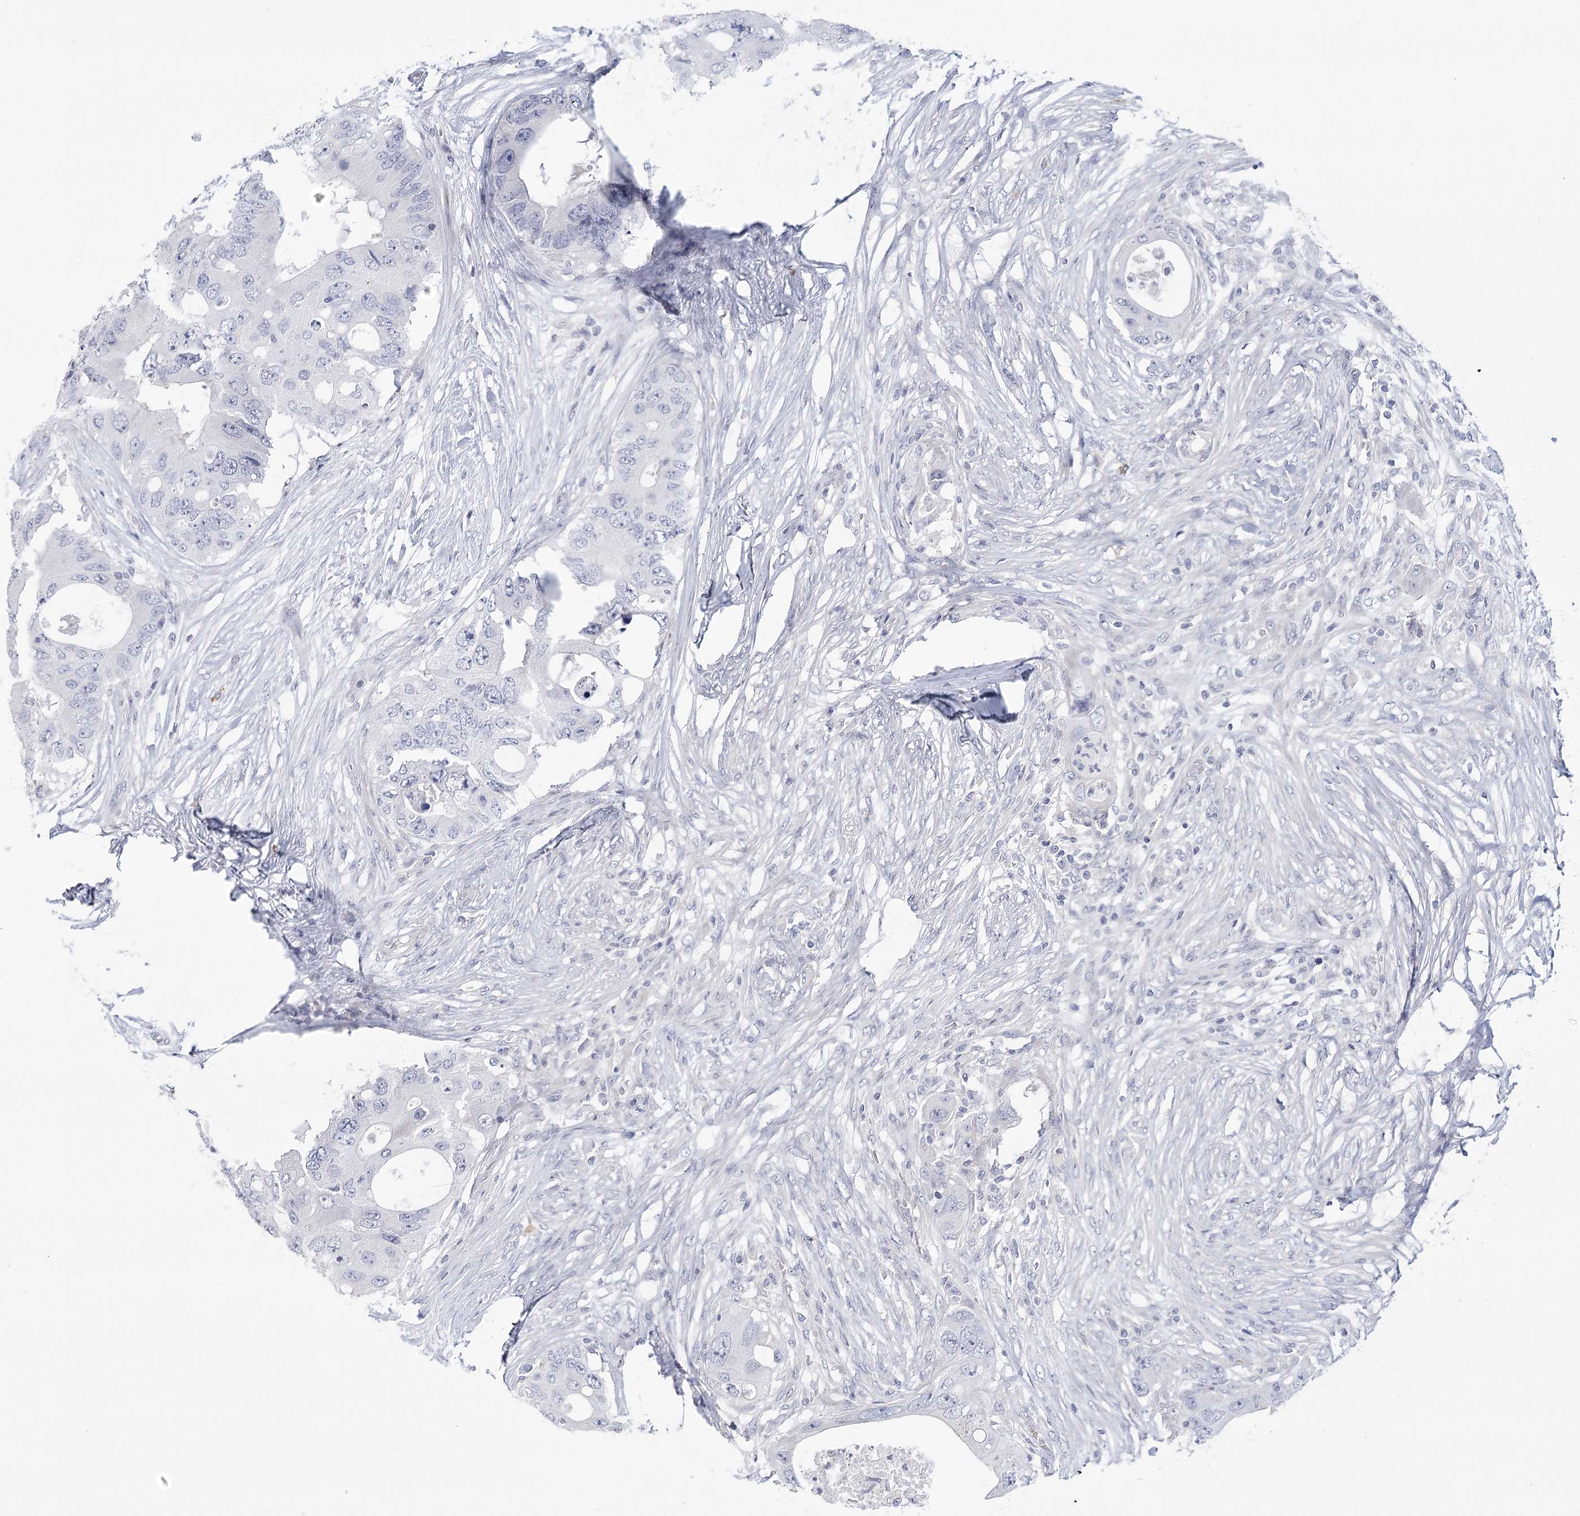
{"staining": {"intensity": "negative", "quantity": "none", "location": "none"}, "tissue": "colorectal cancer", "cell_type": "Tumor cells", "image_type": "cancer", "snomed": [{"axis": "morphology", "description": "Adenocarcinoma, NOS"}, {"axis": "topography", "description": "Colon"}], "caption": "DAB immunohistochemical staining of adenocarcinoma (colorectal) exhibits no significant staining in tumor cells.", "gene": "FAM76B", "patient": {"sex": "male", "age": 71}}